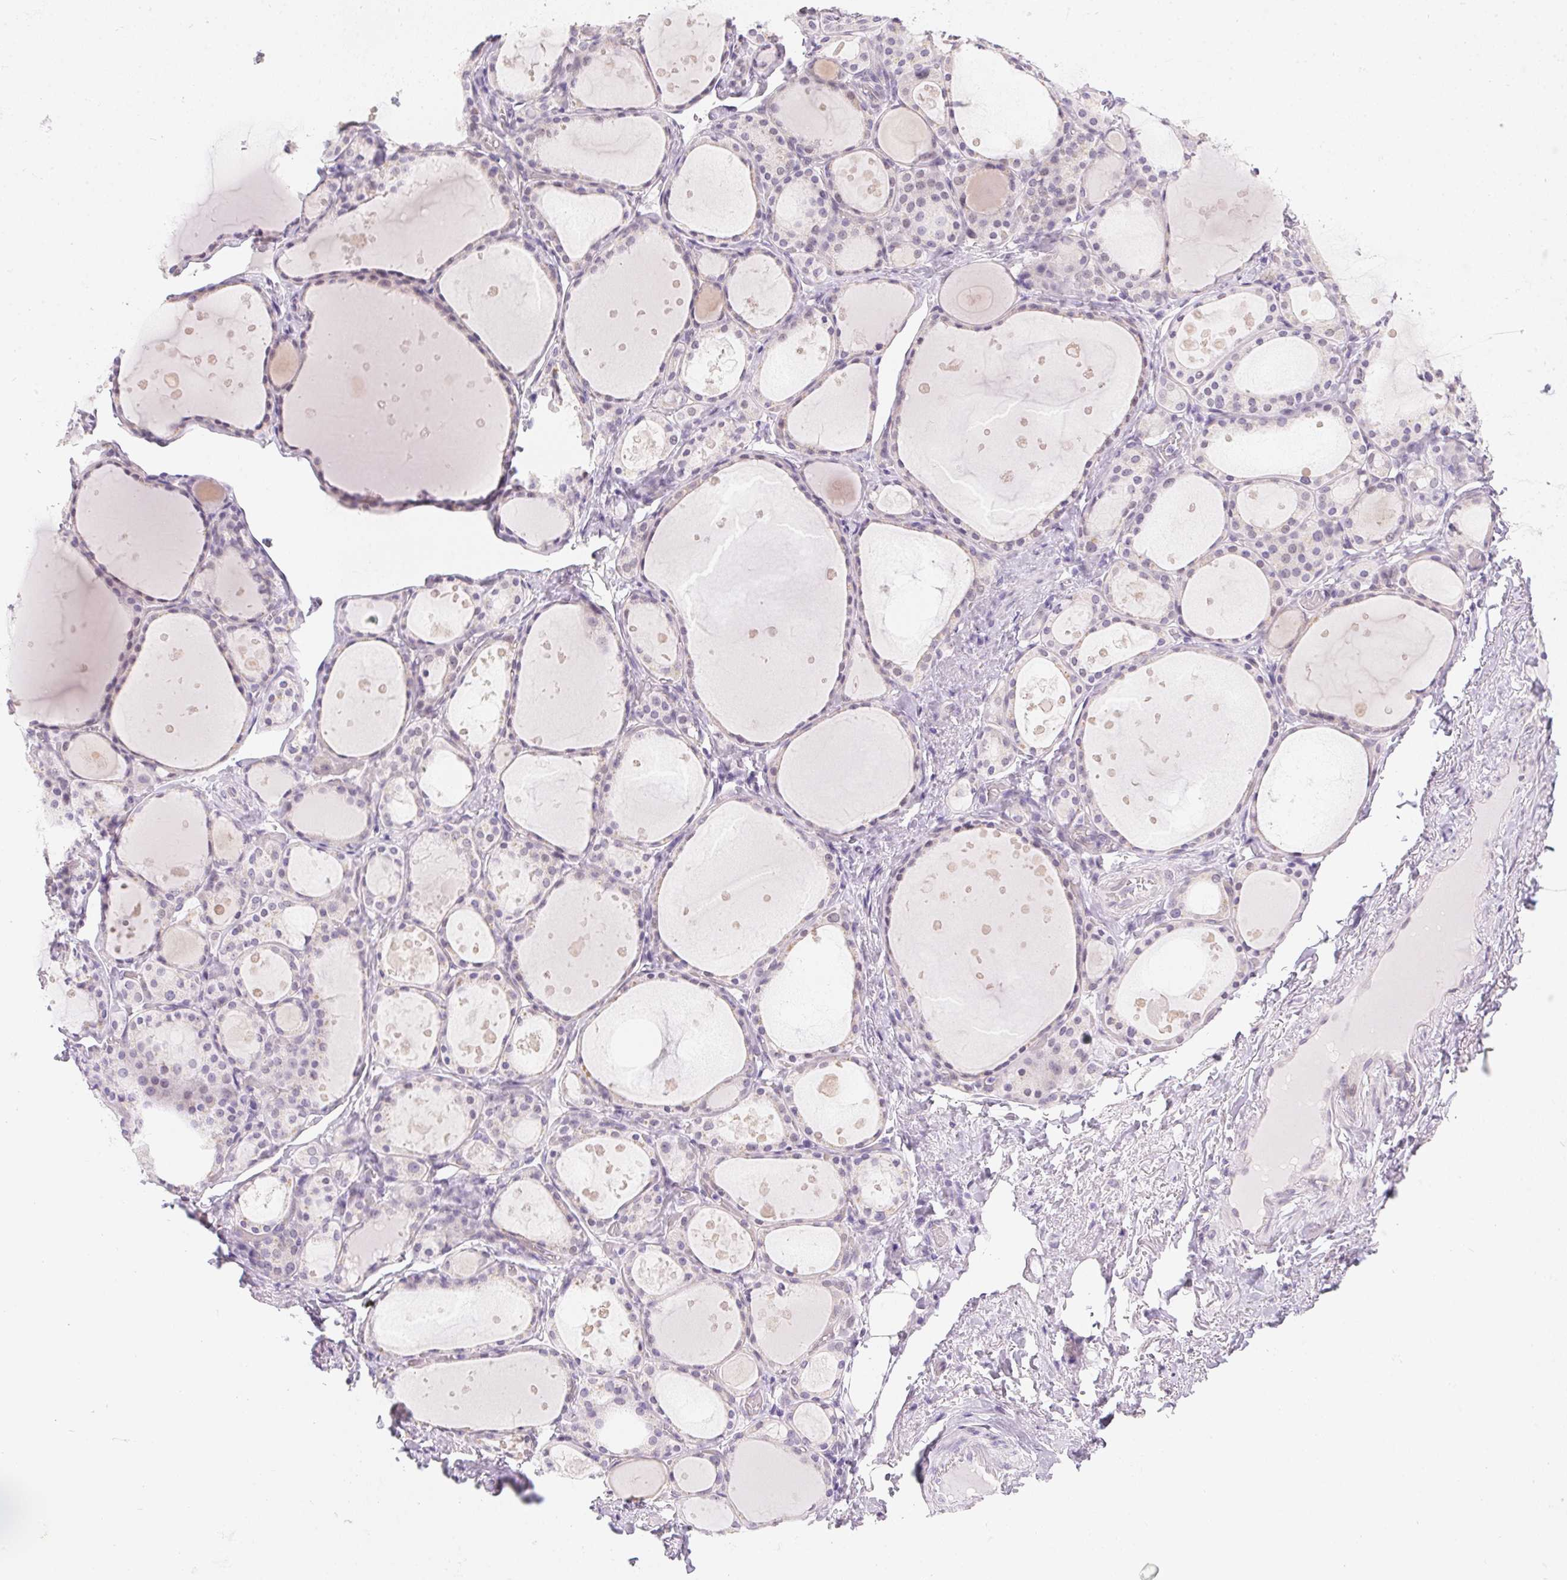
{"staining": {"intensity": "weak", "quantity": "25%-75%", "location": "nuclear"}, "tissue": "thyroid gland", "cell_type": "Glandular cells", "image_type": "normal", "snomed": [{"axis": "morphology", "description": "Normal tissue, NOS"}, {"axis": "topography", "description": "Thyroid gland"}], "caption": "Immunohistochemical staining of unremarkable thyroid gland displays weak nuclear protein expression in approximately 25%-75% of glandular cells.", "gene": "MORC1", "patient": {"sex": "male", "age": 68}}